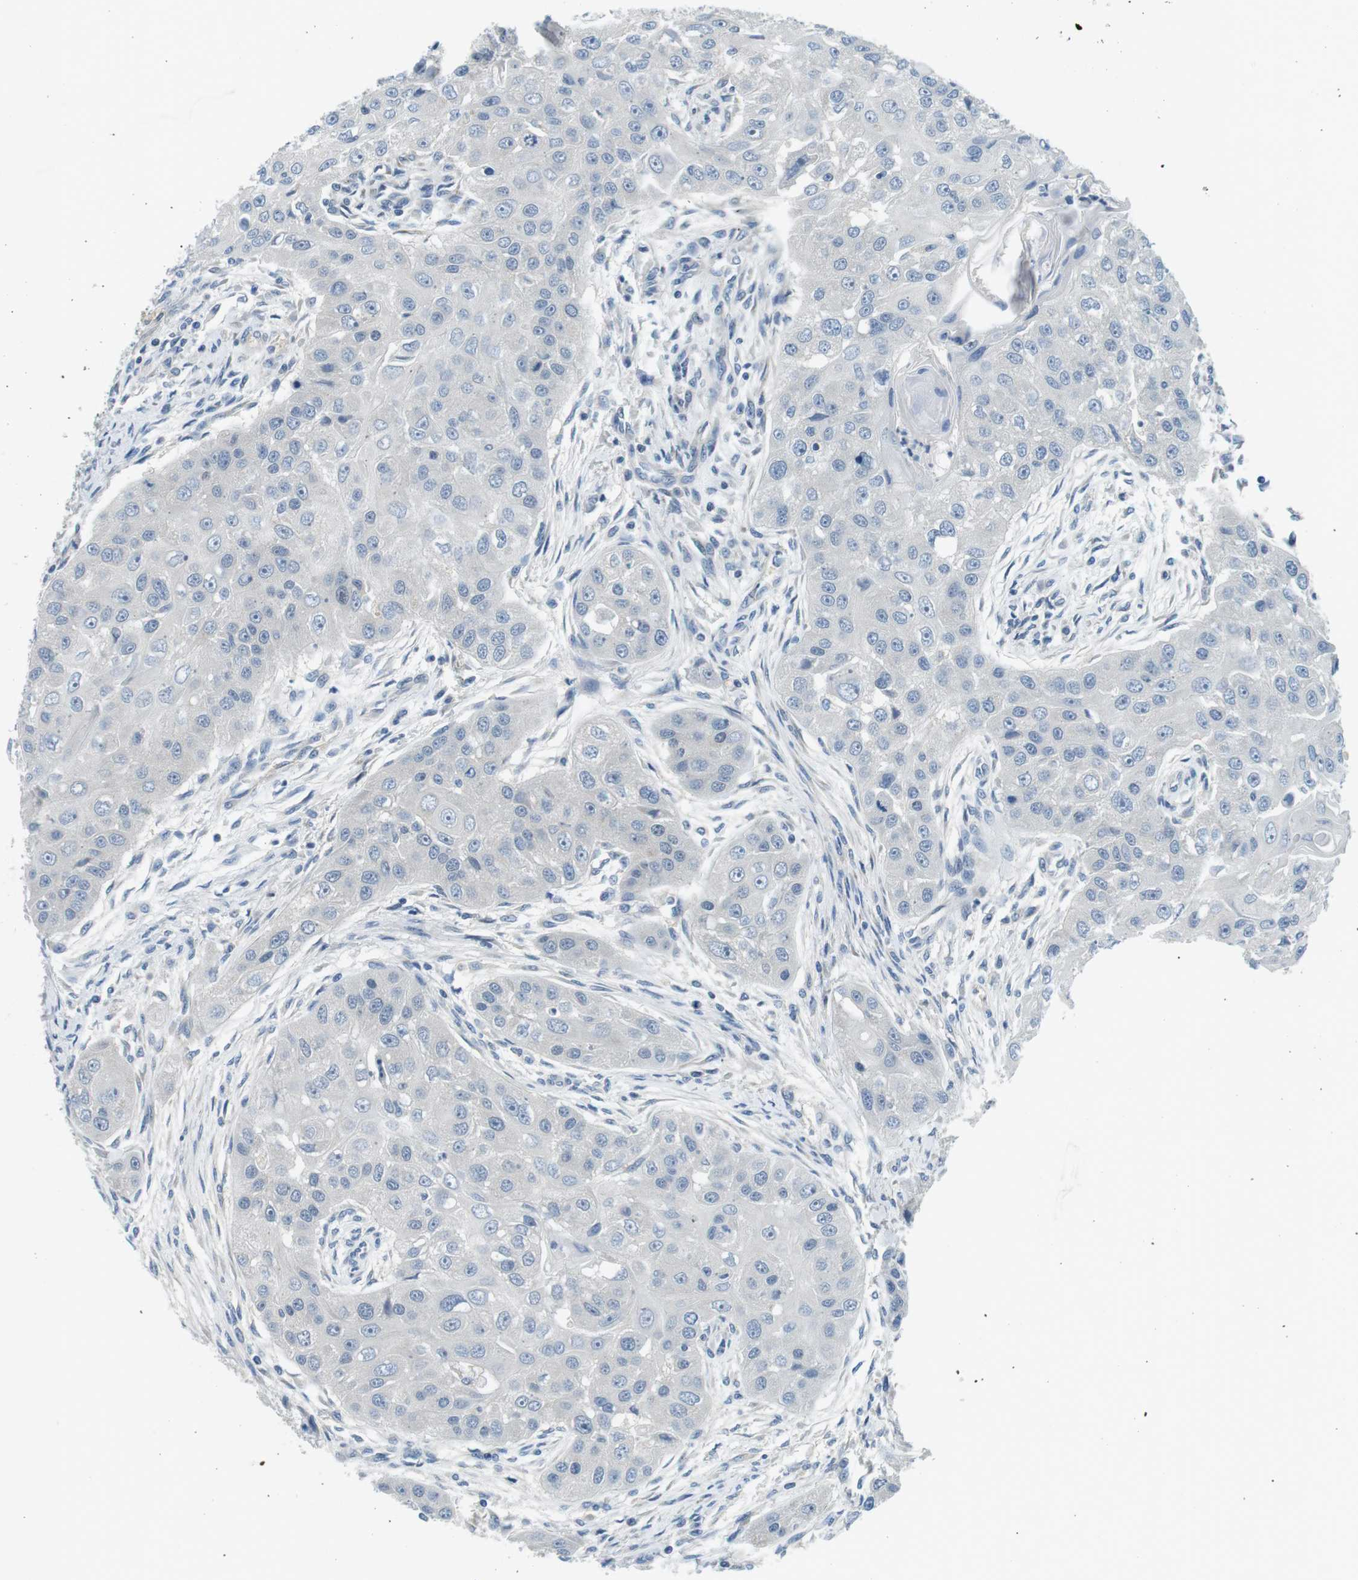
{"staining": {"intensity": "negative", "quantity": "none", "location": "none"}, "tissue": "head and neck cancer", "cell_type": "Tumor cells", "image_type": "cancer", "snomed": [{"axis": "morphology", "description": "Normal tissue, NOS"}, {"axis": "morphology", "description": "Squamous cell carcinoma, NOS"}, {"axis": "topography", "description": "Skeletal muscle"}, {"axis": "topography", "description": "Head-Neck"}], "caption": "There is no significant expression in tumor cells of head and neck cancer.", "gene": "WSCD1", "patient": {"sex": "male", "age": 51}}